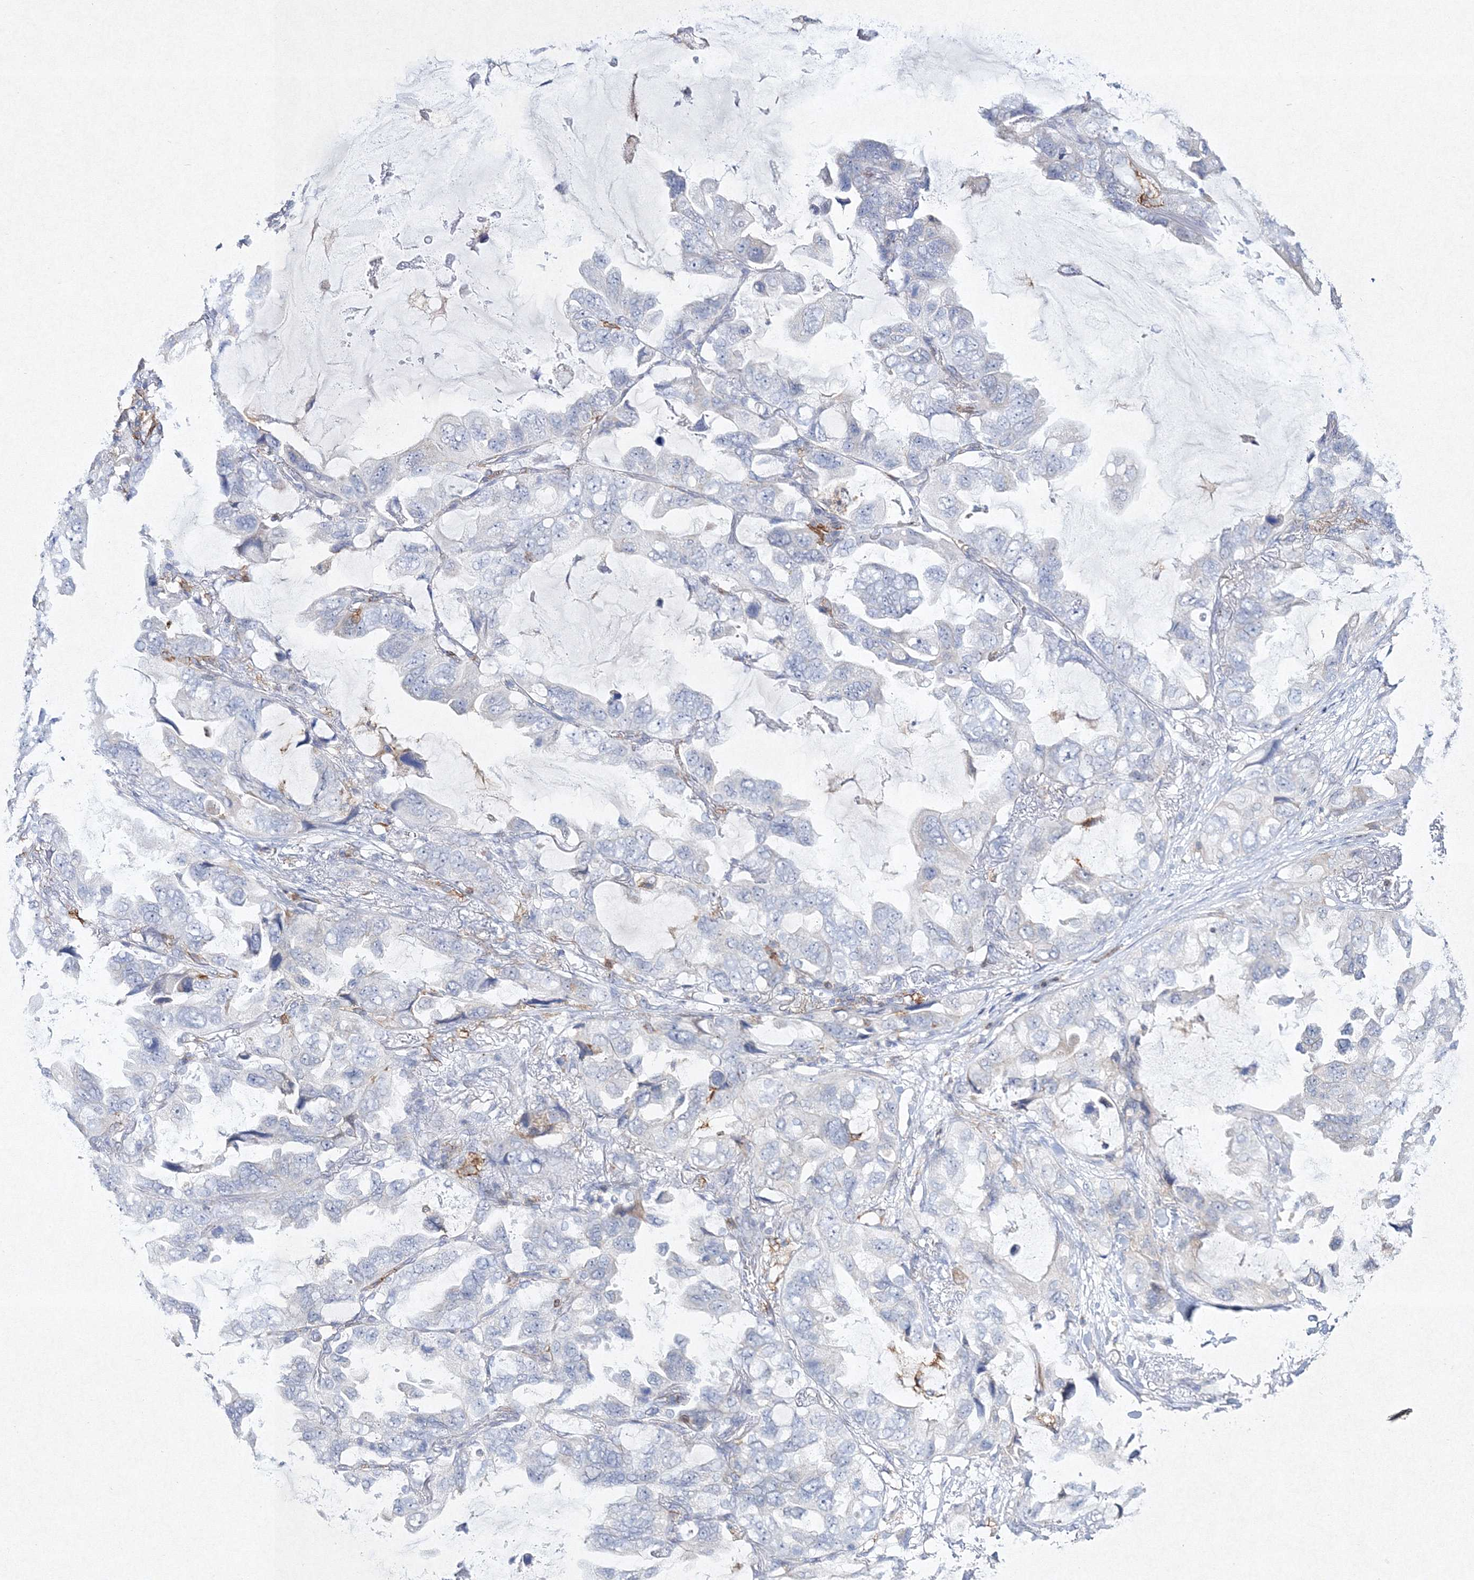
{"staining": {"intensity": "negative", "quantity": "none", "location": "none"}, "tissue": "lung cancer", "cell_type": "Tumor cells", "image_type": "cancer", "snomed": [{"axis": "morphology", "description": "Squamous cell carcinoma, NOS"}, {"axis": "topography", "description": "Lung"}], "caption": "Immunohistochemistry (IHC) histopathology image of lung cancer stained for a protein (brown), which displays no positivity in tumor cells.", "gene": "HCST", "patient": {"sex": "female", "age": 73}}